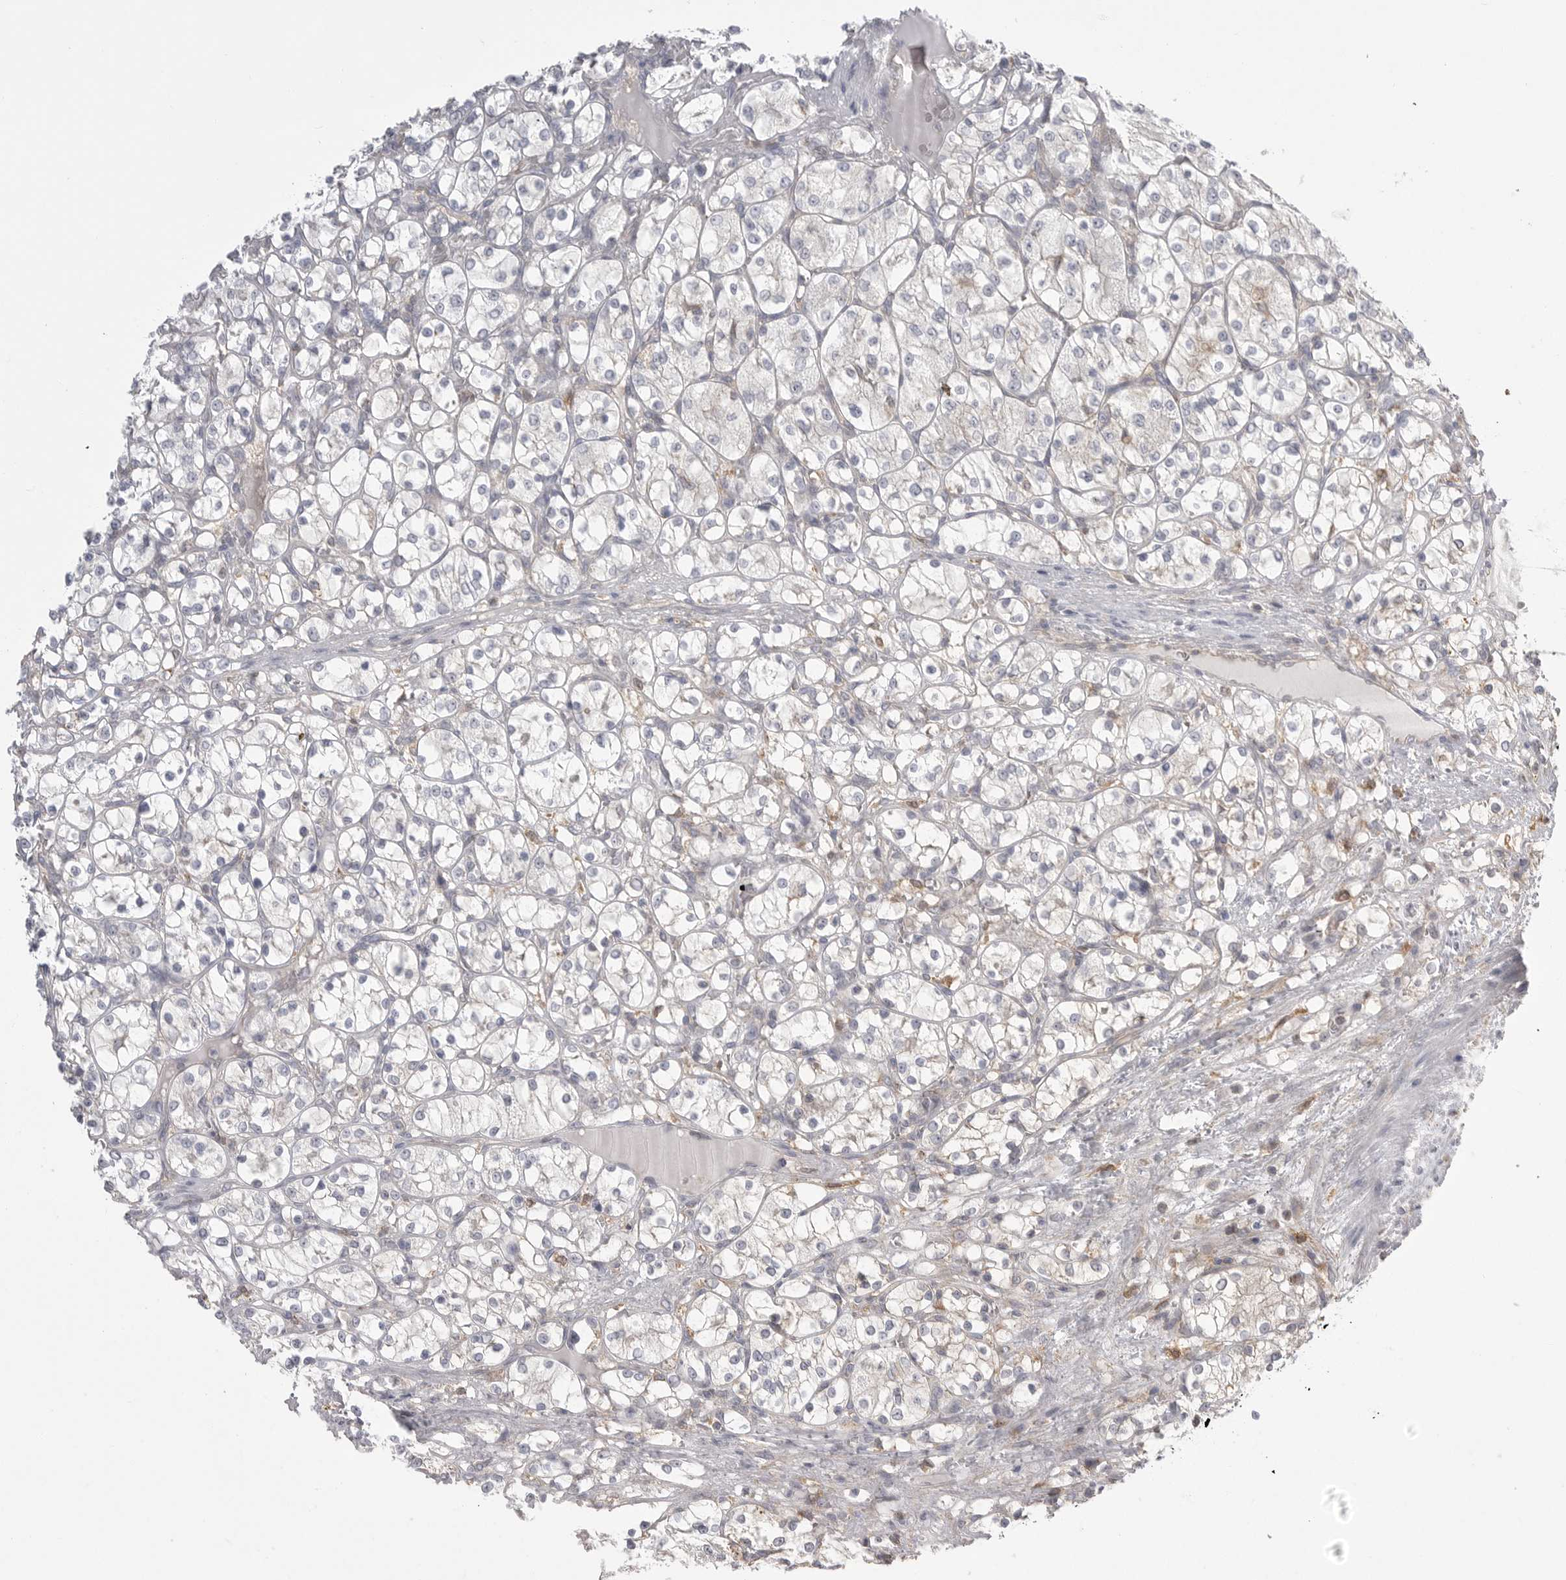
{"staining": {"intensity": "negative", "quantity": "none", "location": "none"}, "tissue": "renal cancer", "cell_type": "Tumor cells", "image_type": "cancer", "snomed": [{"axis": "morphology", "description": "Adenocarcinoma, NOS"}, {"axis": "topography", "description": "Kidney"}], "caption": "Tumor cells show no significant protein staining in adenocarcinoma (renal). (Brightfield microscopy of DAB (3,3'-diaminobenzidine) immunohistochemistry (IHC) at high magnification).", "gene": "KYAT3", "patient": {"sex": "female", "age": 69}}